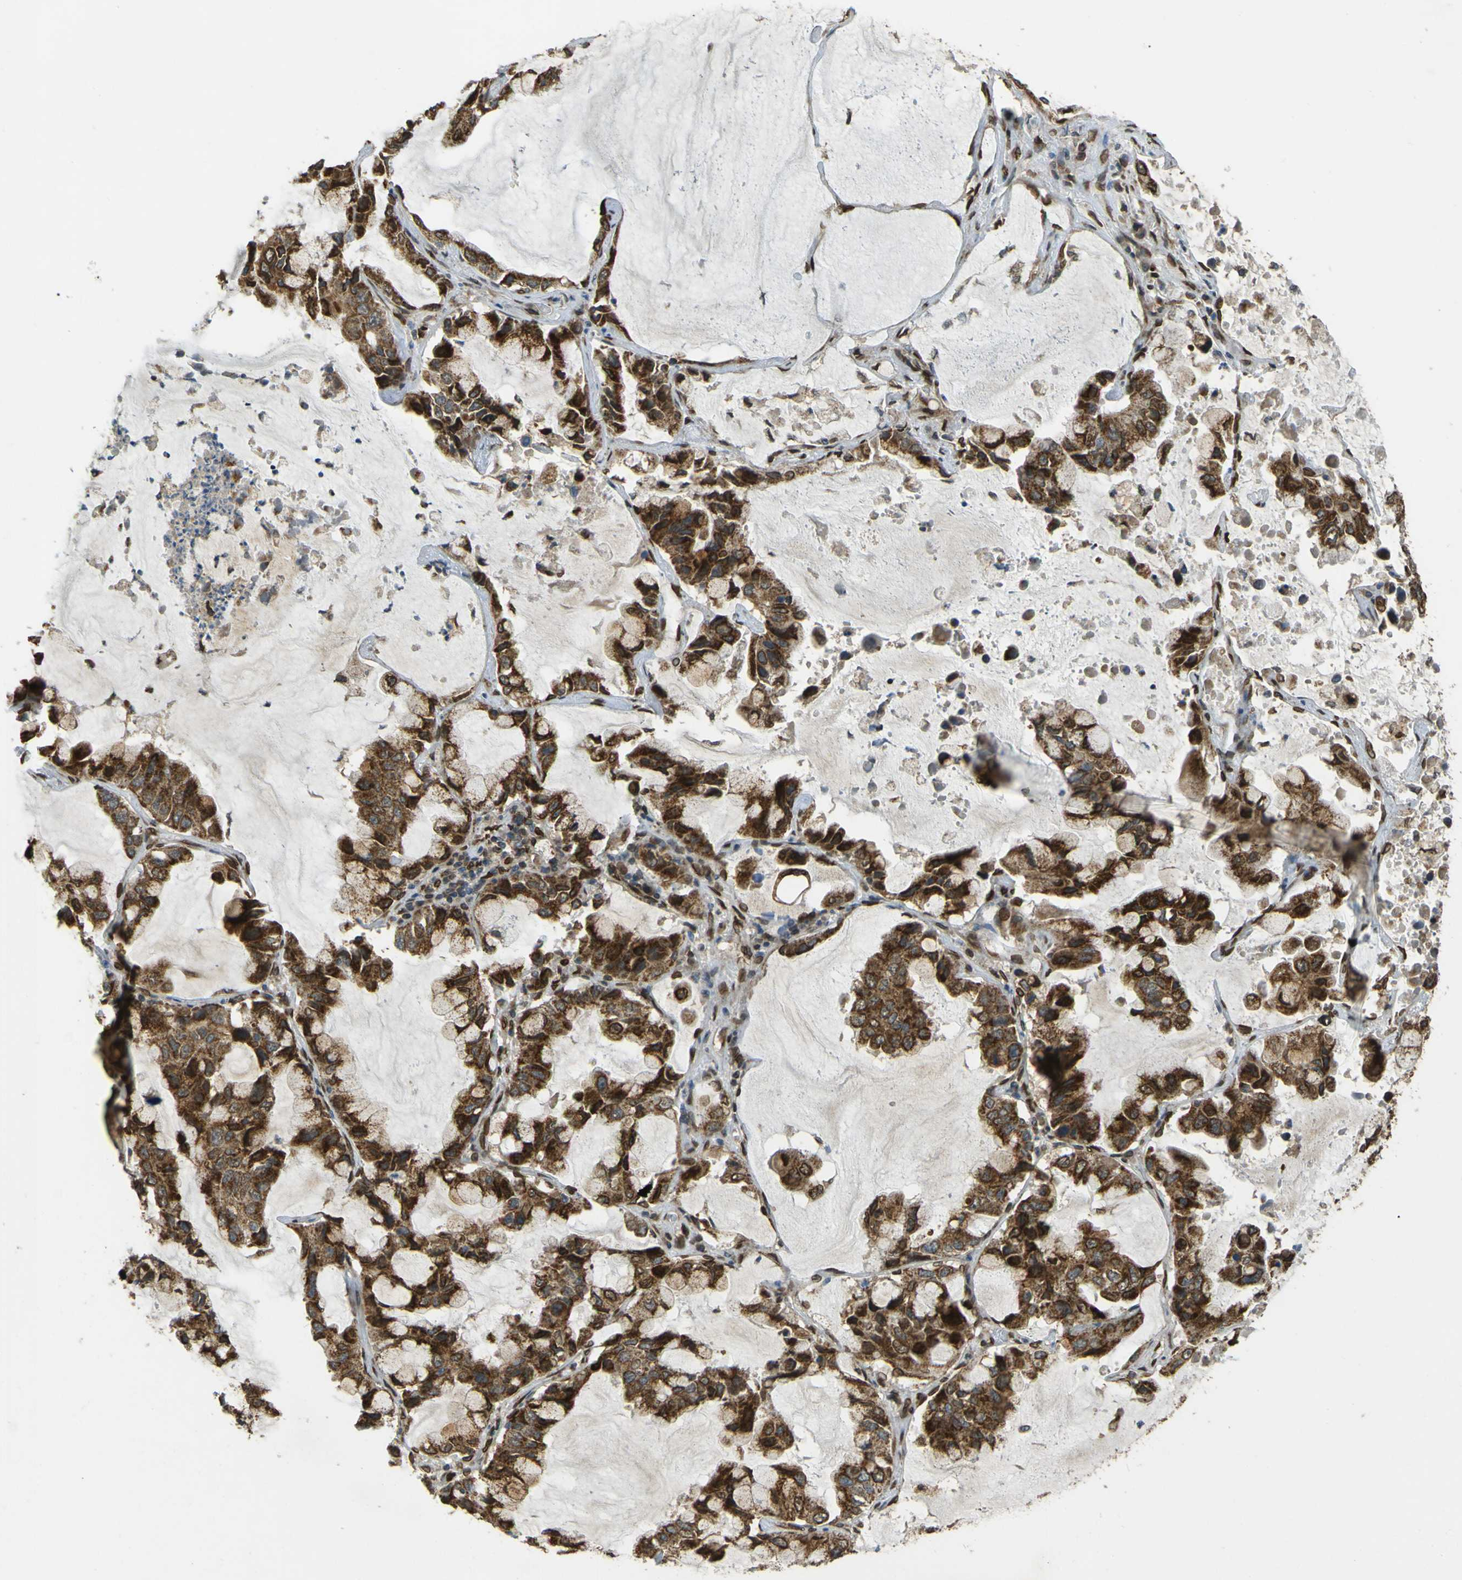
{"staining": {"intensity": "strong", "quantity": ">75%", "location": "cytoplasmic/membranous"}, "tissue": "lung cancer", "cell_type": "Tumor cells", "image_type": "cancer", "snomed": [{"axis": "morphology", "description": "Adenocarcinoma, NOS"}, {"axis": "topography", "description": "Lung"}], "caption": "Adenocarcinoma (lung) stained for a protein exhibits strong cytoplasmic/membranous positivity in tumor cells.", "gene": "GALNT1", "patient": {"sex": "male", "age": 64}}